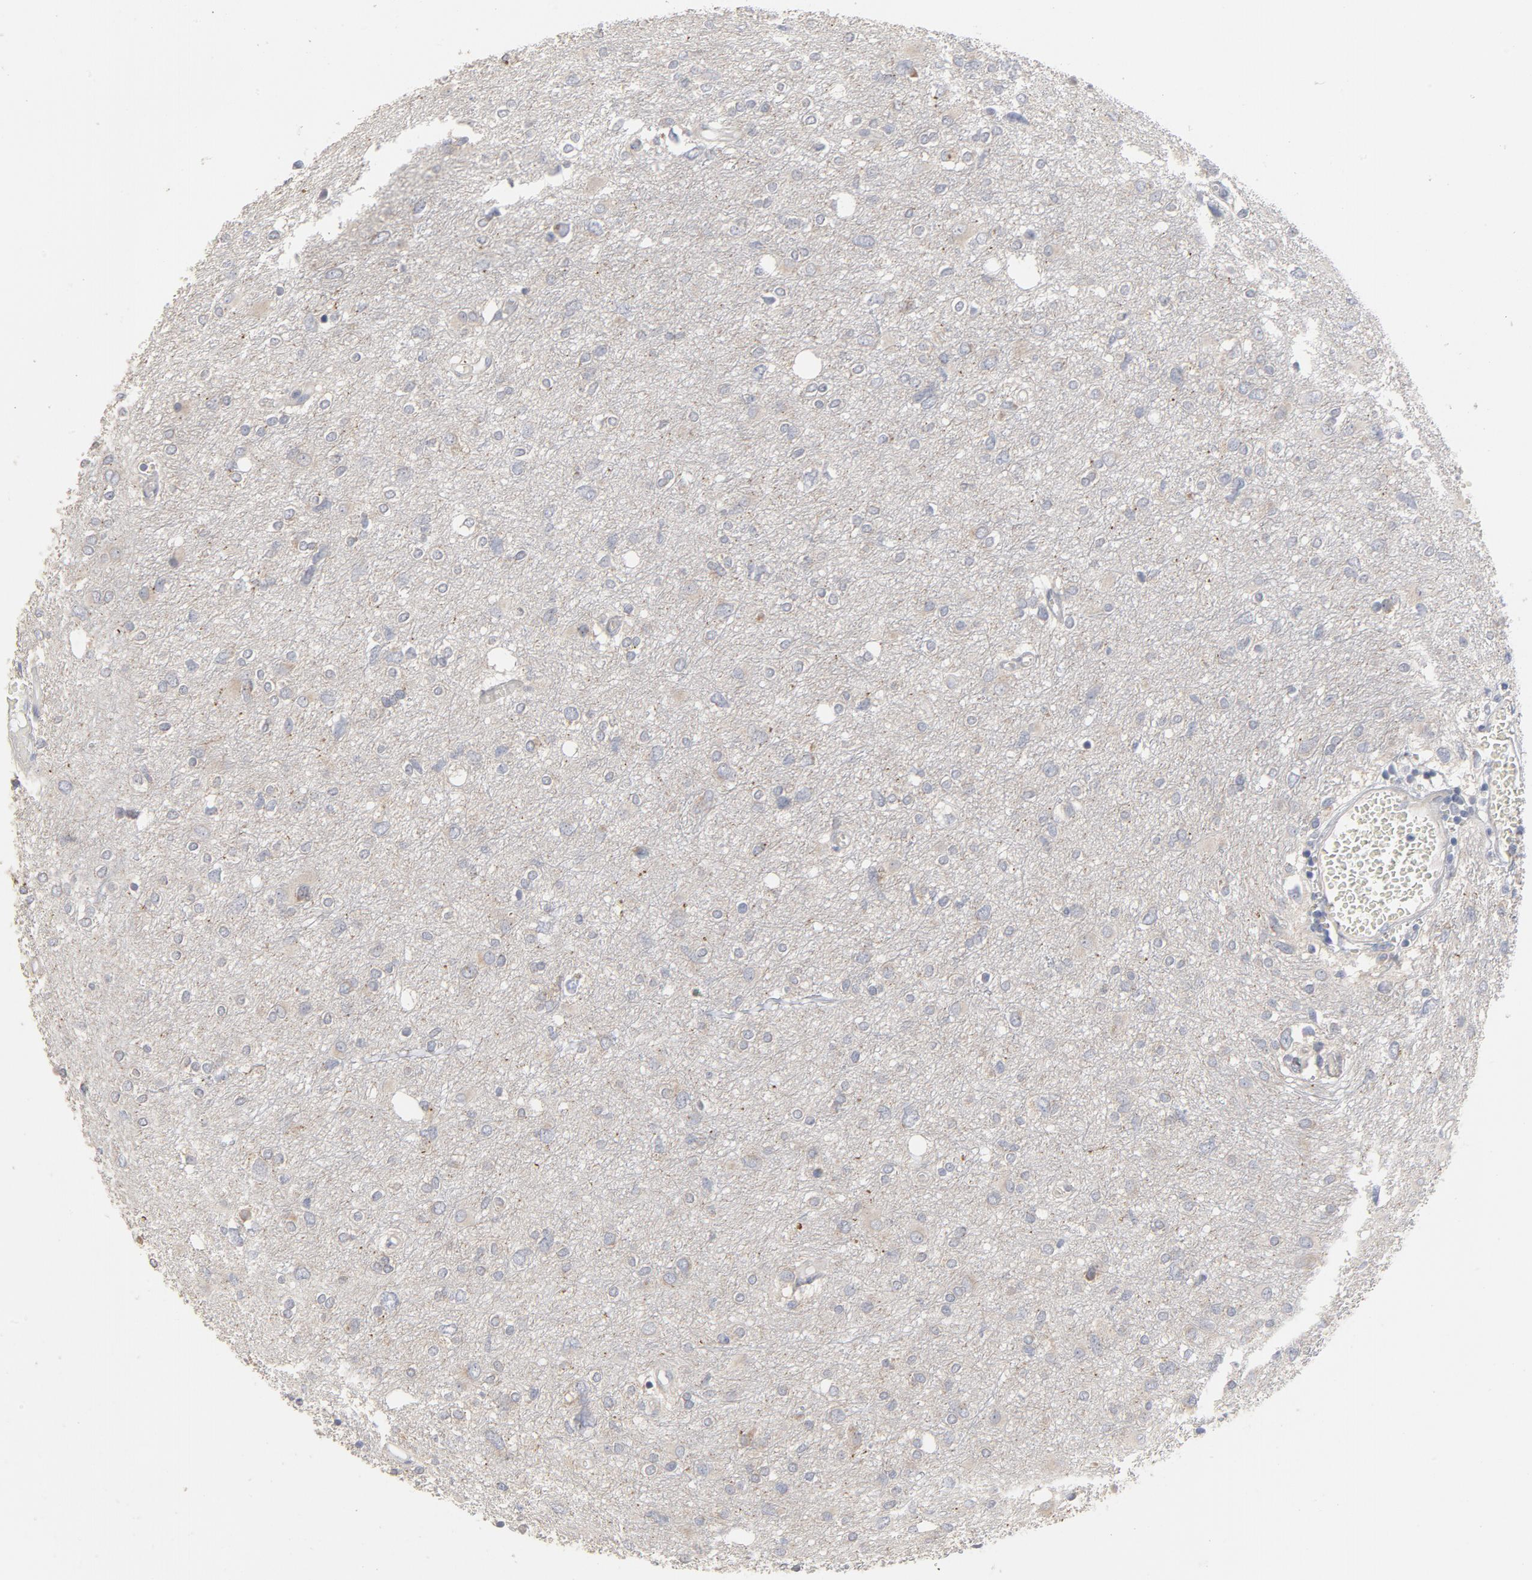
{"staining": {"intensity": "weak", "quantity": "<25%", "location": "cytoplasmic/membranous"}, "tissue": "glioma", "cell_type": "Tumor cells", "image_type": "cancer", "snomed": [{"axis": "morphology", "description": "Glioma, malignant, High grade"}, {"axis": "topography", "description": "Brain"}], "caption": "Histopathology image shows no protein staining in tumor cells of malignant high-grade glioma tissue. (Brightfield microscopy of DAB IHC at high magnification).", "gene": "OXA1L", "patient": {"sex": "female", "age": 59}}